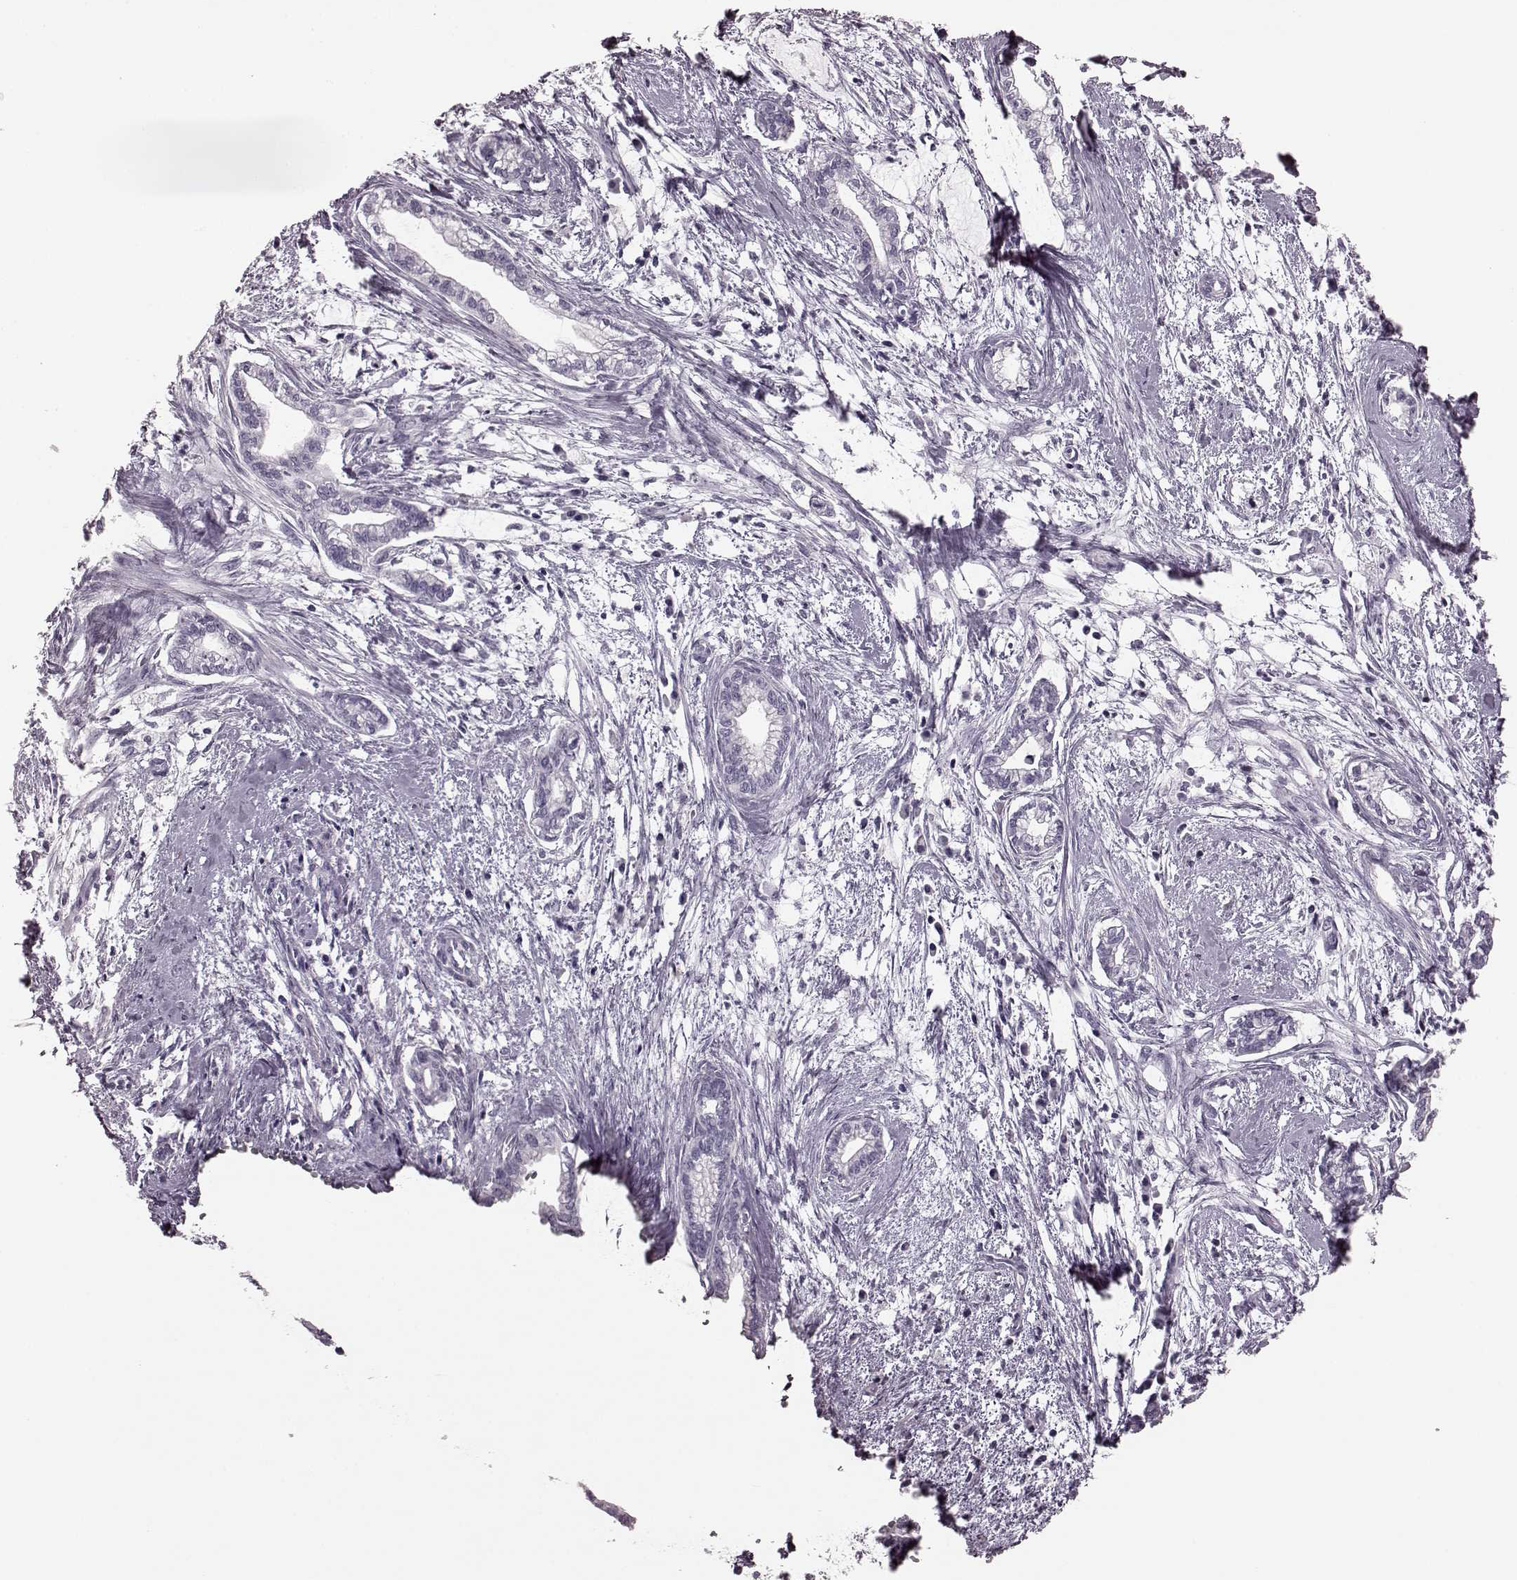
{"staining": {"intensity": "negative", "quantity": "none", "location": "none"}, "tissue": "cervical cancer", "cell_type": "Tumor cells", "image_type": "cancer", "snomed": [{"axis": "morphology", "description": "Adenocarcinoma, NOS"}, {"axis": "topography", "description": "Cervix"}], "caption": "DAB immunohistochemical staining of cervical cancer (adenocarcinoma) demonstrates no significant staining in tumor cells.", "gene": "TRPM1", "patient": {"sex": "female", "age": 62}}